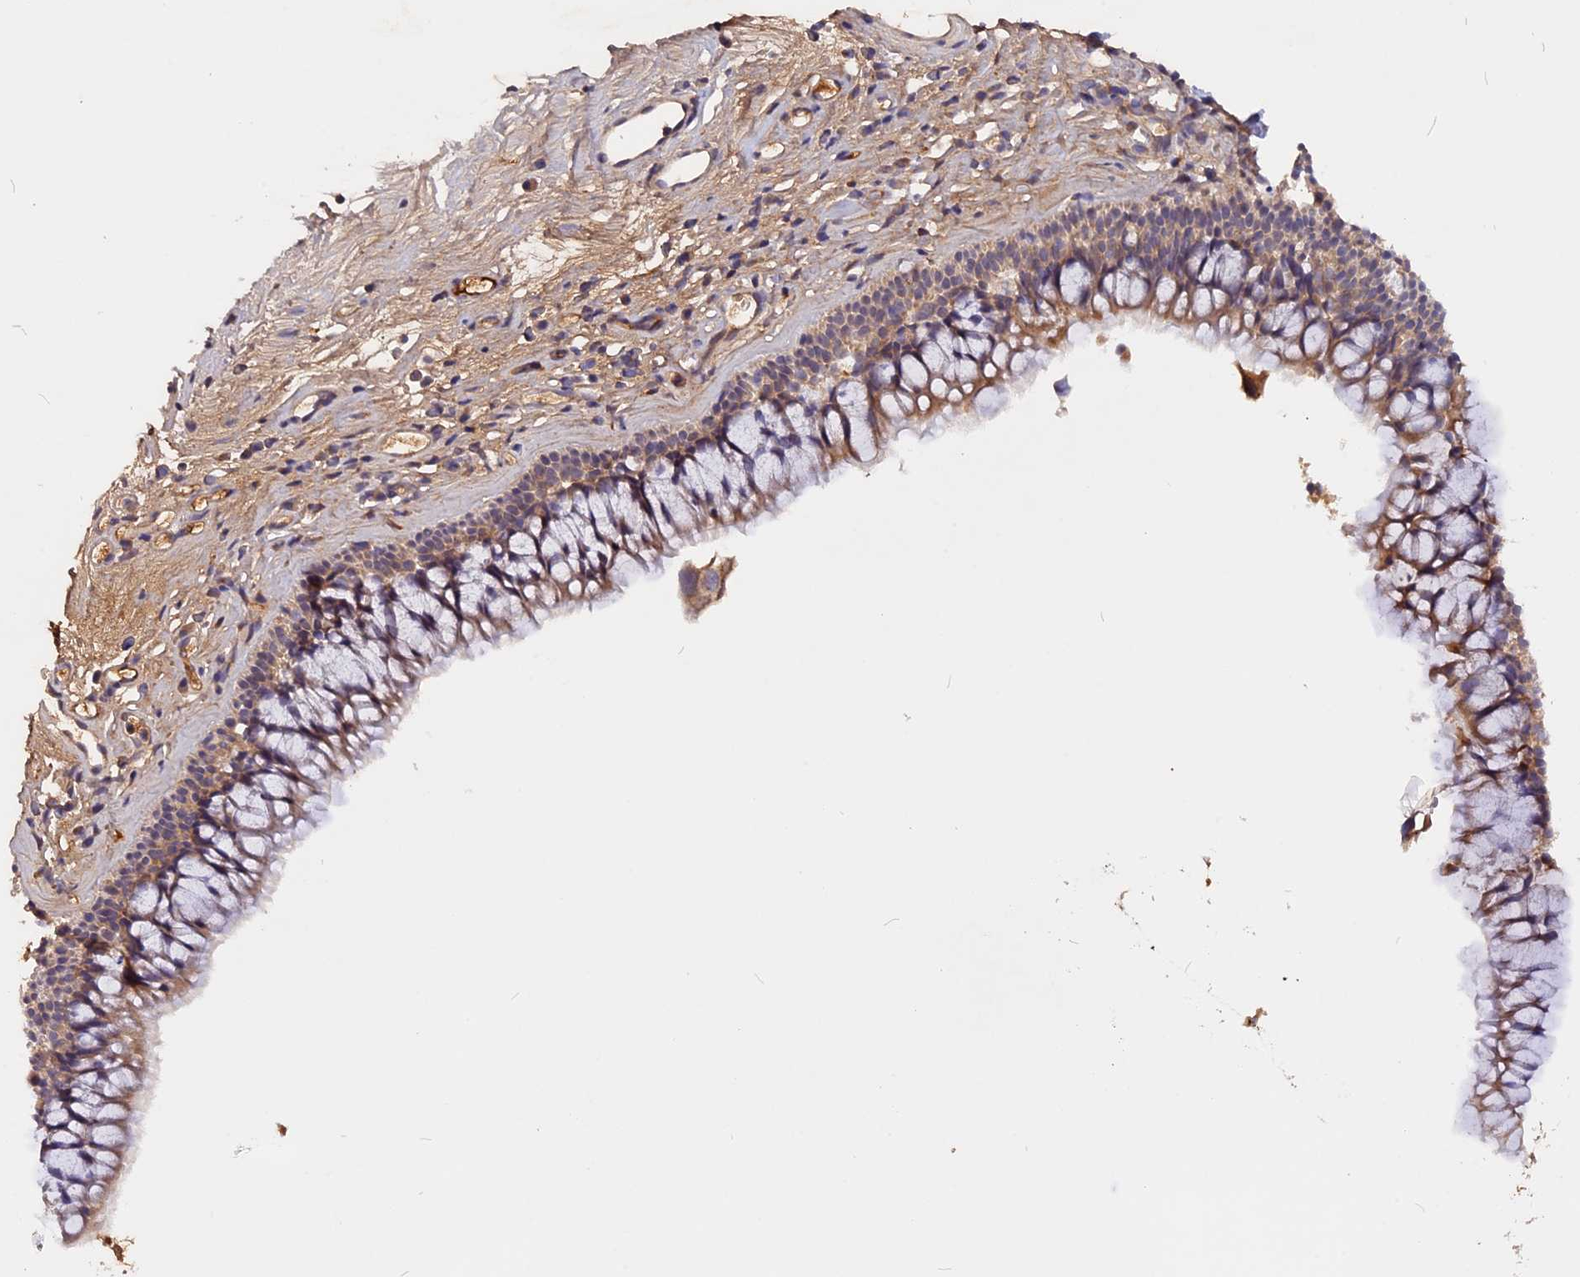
{"staining": {"intensity": "weak", "quantity": "25%-75%", "location": "cytoplasmic/membranous"}, "tissue": "nasopharynx", "cell_type": "Respiratory epithelial cells", "image_type": "normal", "snomed": [{"axis": "morphology", "description": "Normal tissue, NOS"}, {"axis": "morphology", "description": "Inflammation, NOS"}, {"axis": "morphology", "description": "Malignant melanoma, Metastatic site"}, {"axis": "topography", "description": "Nasopharynx"}], "caption": "There is low levels of weak cytoplasmic/membranous expression in respiratory epithelial cells of unremarkable nasopharynx, as demonstrated by immunohistochemical staining (brown color).", "gene": "MARK4", "patient": {"sex": "male", "age": 70}}